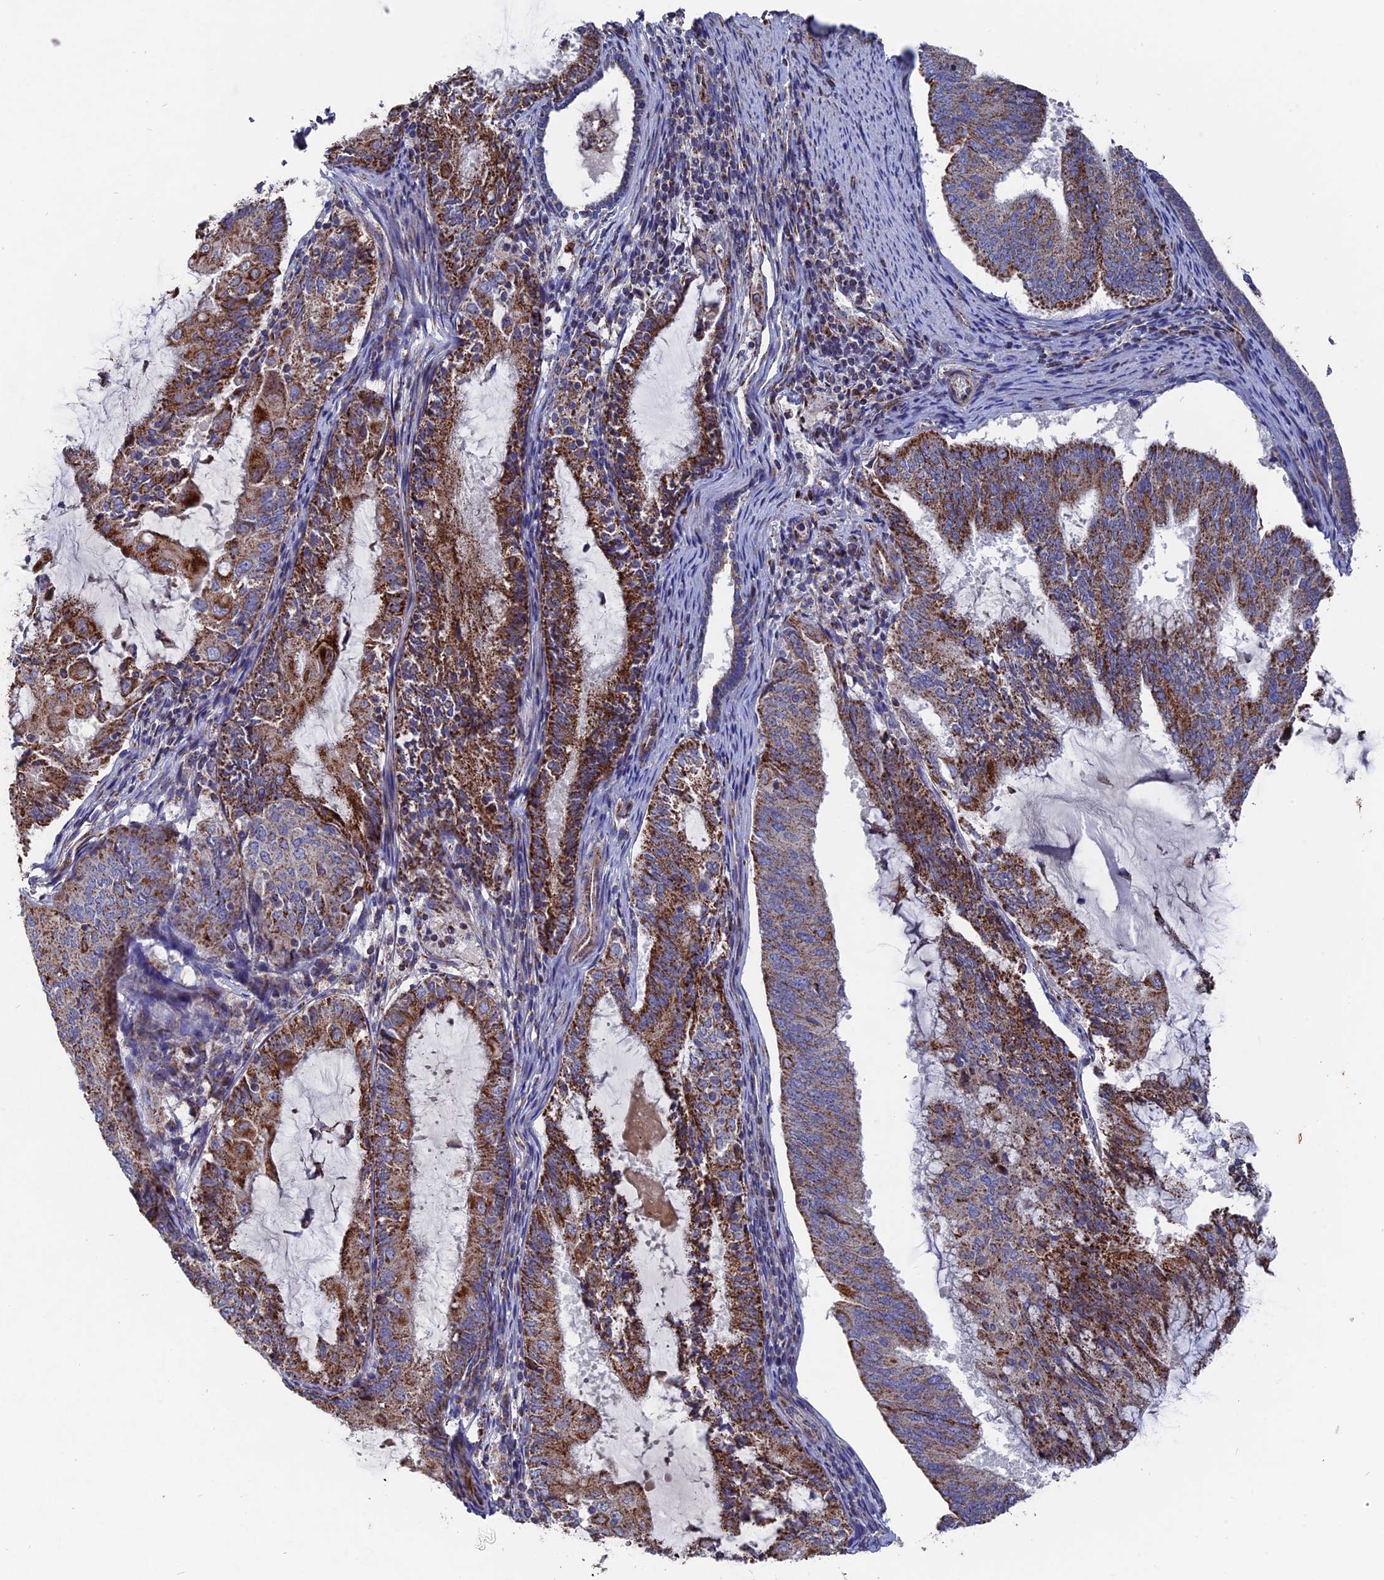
{"staining": {"intensity": "moderate", "quantity": ">75%", "location": "cytoplasmic/membranous"}, "tissue": "endometrial cancer", "cell_type": "Tumor cells", "image_type": "cancer", "snomed": [{"axis": "morphology", "description": "Adenocarcinoma, NOS"}, {"axis": "topography", "description": "Endometrium"}], "caption": "Adenocarcinoma (endometrial) stained with IHC displays moderate cytoplasmic/membranous positivity in about >75% of tumor cells.", "gene": "TGFA", "patient": {"sex": "female", "age": 81}}